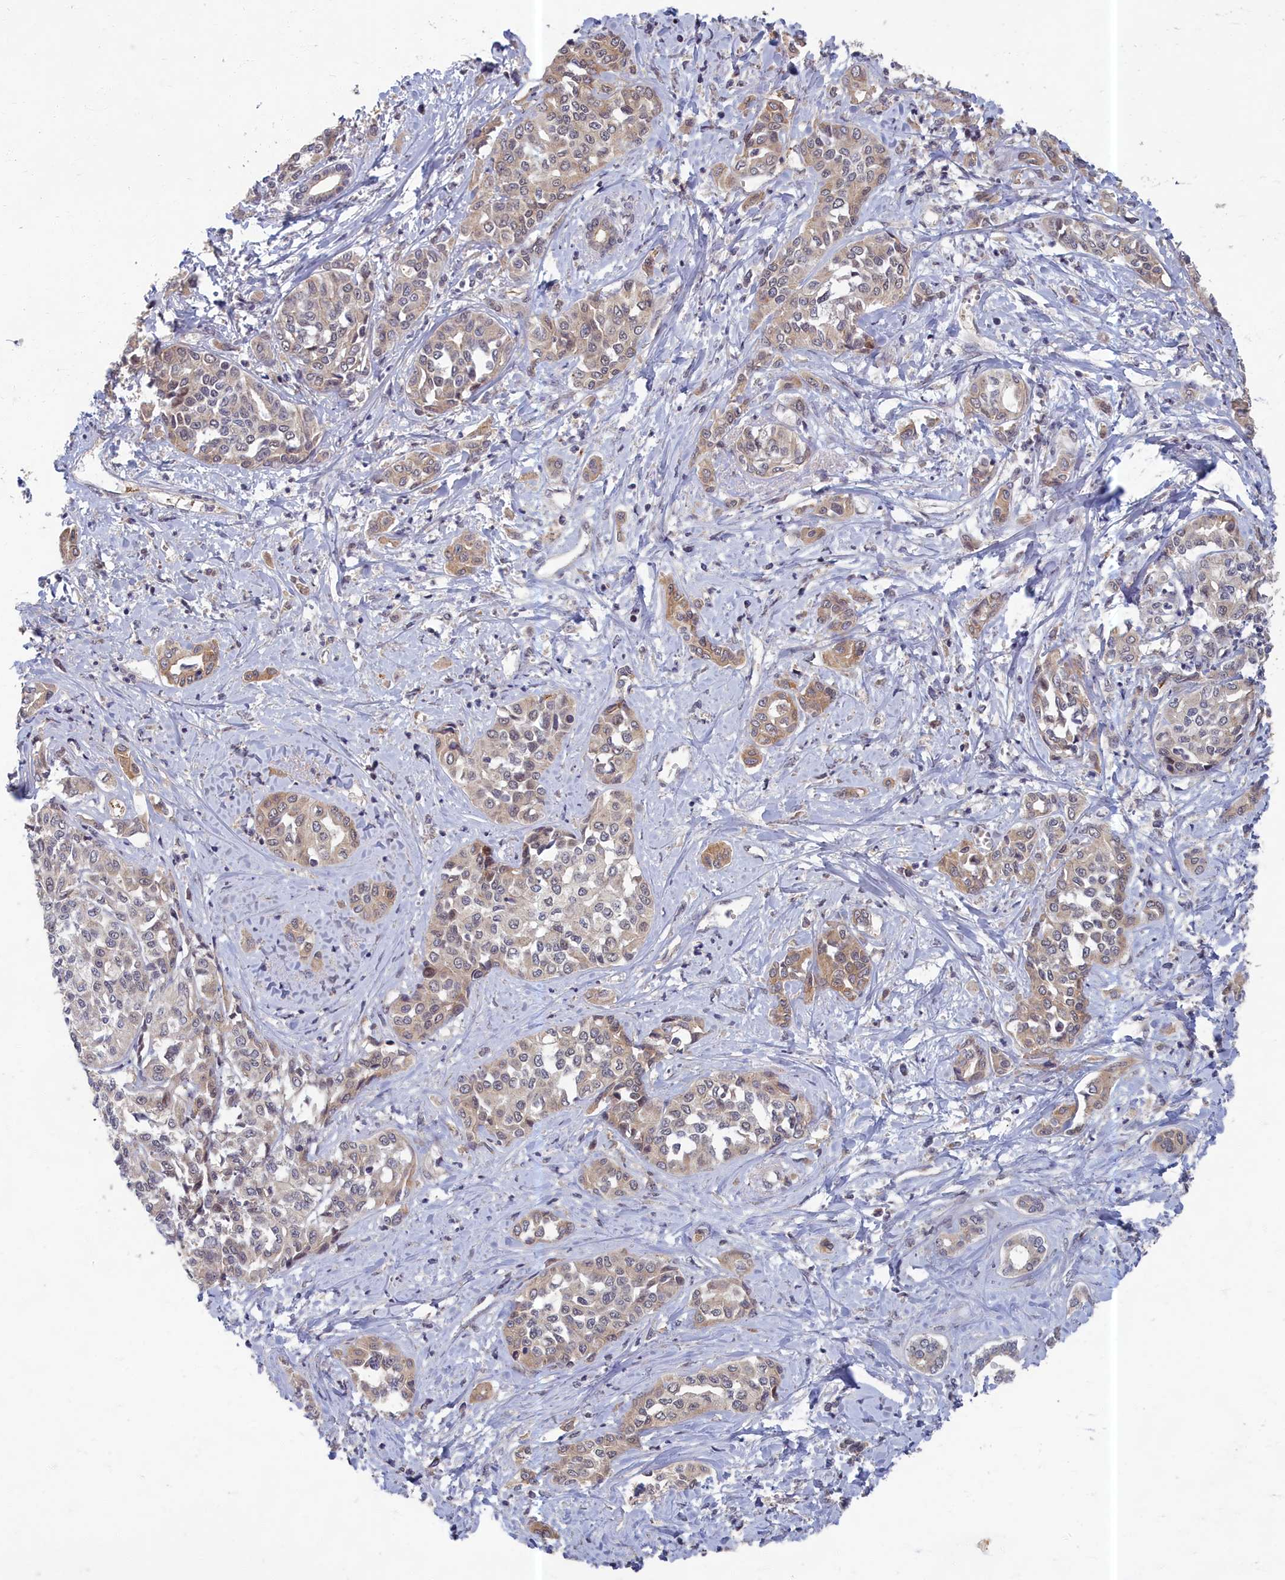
{"staining": {"intensity": "weak", "quantity": "<25%", "location": "cytoplasmic/membranous"}, "tissue": "liver cancer", "cell_type": "Tumor cells", "image_type": "cancer", "snomed": [{"axis": "morphology", "description": "Cholangiocarcinoma"}, {"axis": "topography", "description": "Liver"}], "caption": "Tumor cells show no significant protein positivity in liver cancer (cholangiocarcinoma). (DAB immunohistochemistry (IHC) with hematoxylin counter stain).", "gene": "EARS2", "patient": {"sex": "female", "age": 77}}